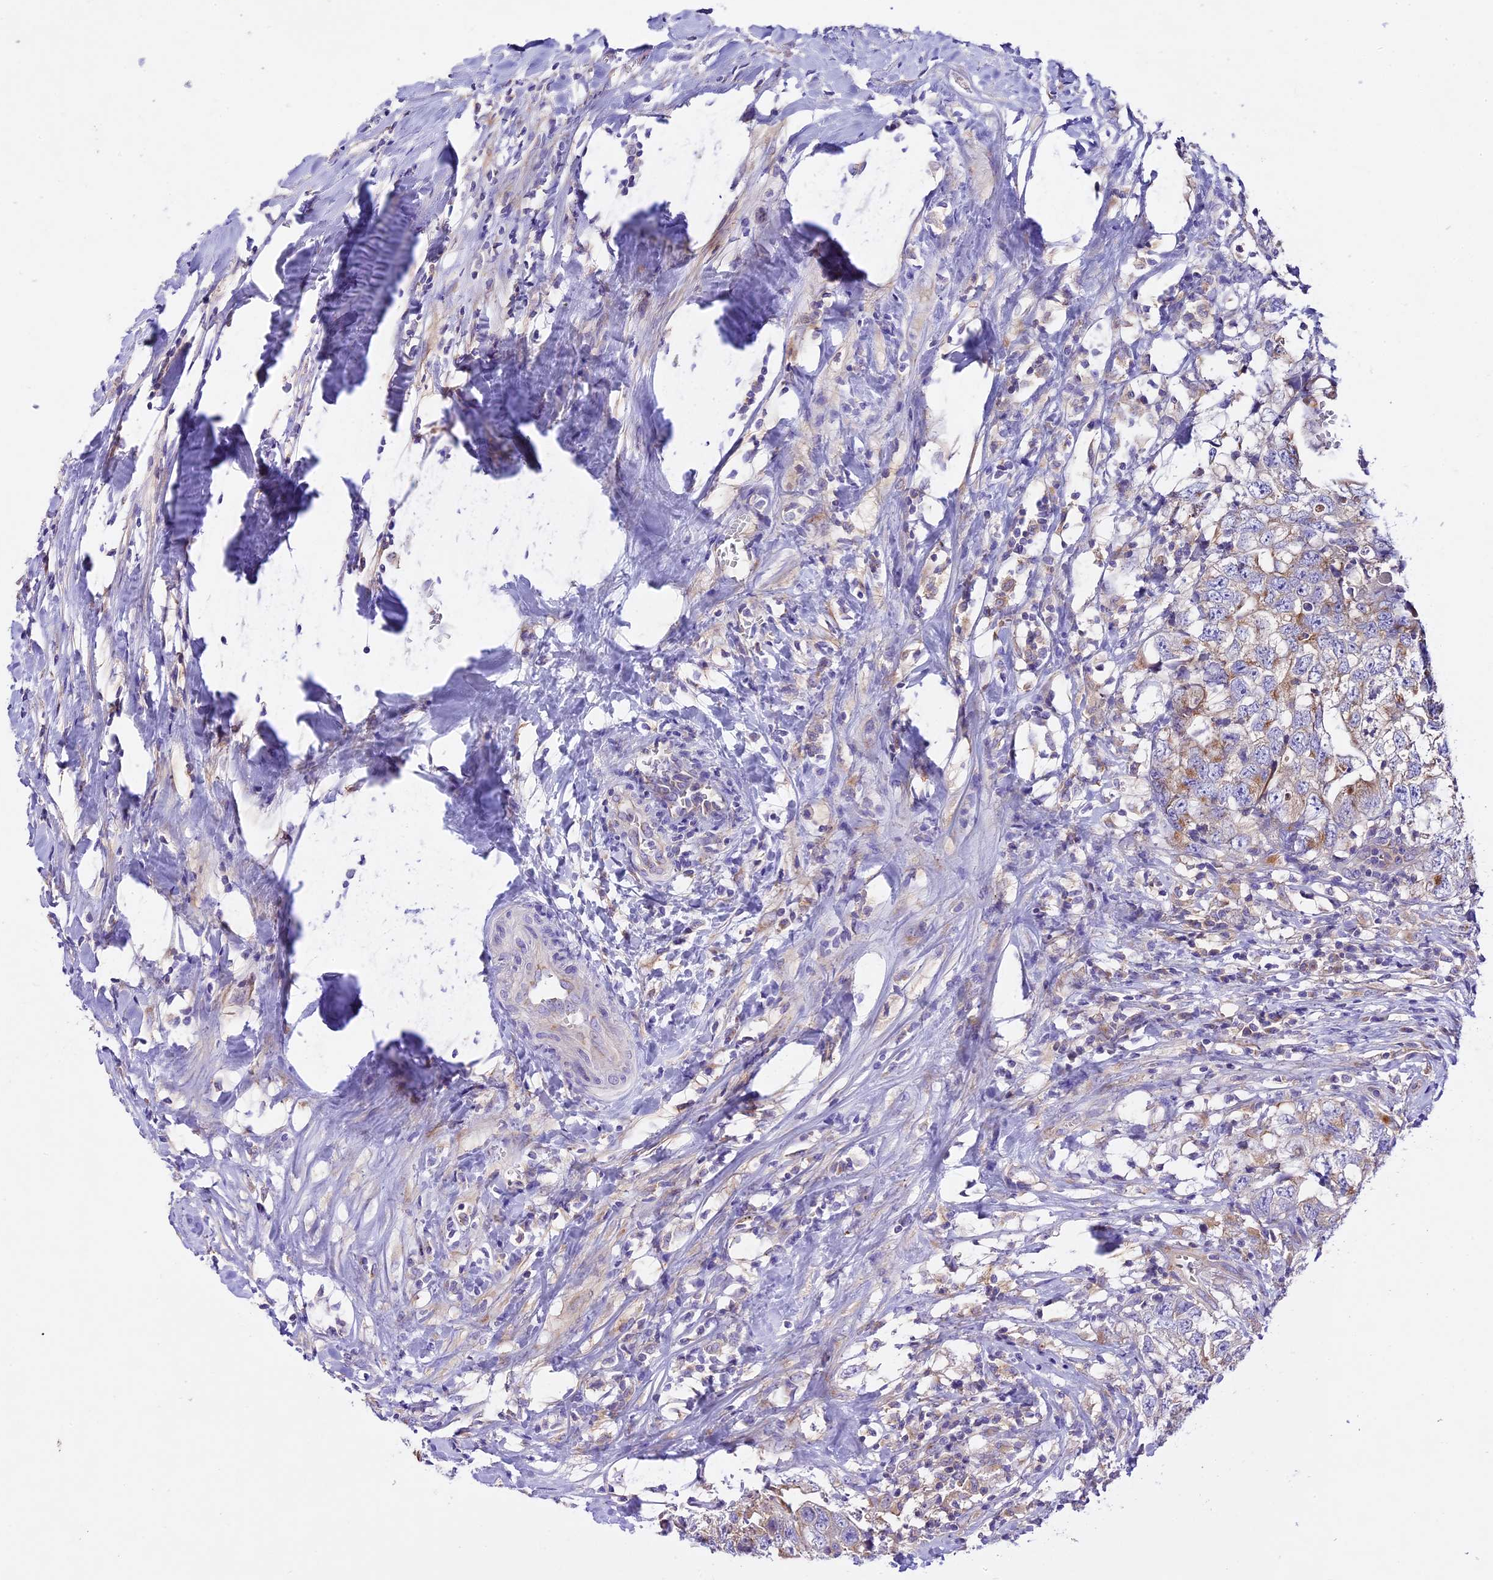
{"staining": {"intensity": "weak", "quantity": "<25%", "location": "cytoplasmic/membranous"}, "tissue": "testis cancer", "cell_type": "Tumor cells", "image_type": "cancer", "snomed": [{"axis": "morphology", "description": "Seminoma, NOS"}, {"axis": "morphology", "description": "Carcinoma, Embryonal, NOS"}, {"axis": "topography", "description": "Testis"}], "caption": "IHC photomicrograph of testis cancer stained for a protein (brown), which demonstrates no expression in tumor cells.", "gene": "PEMT", "patient": {"sex": "male", "age": 29}}